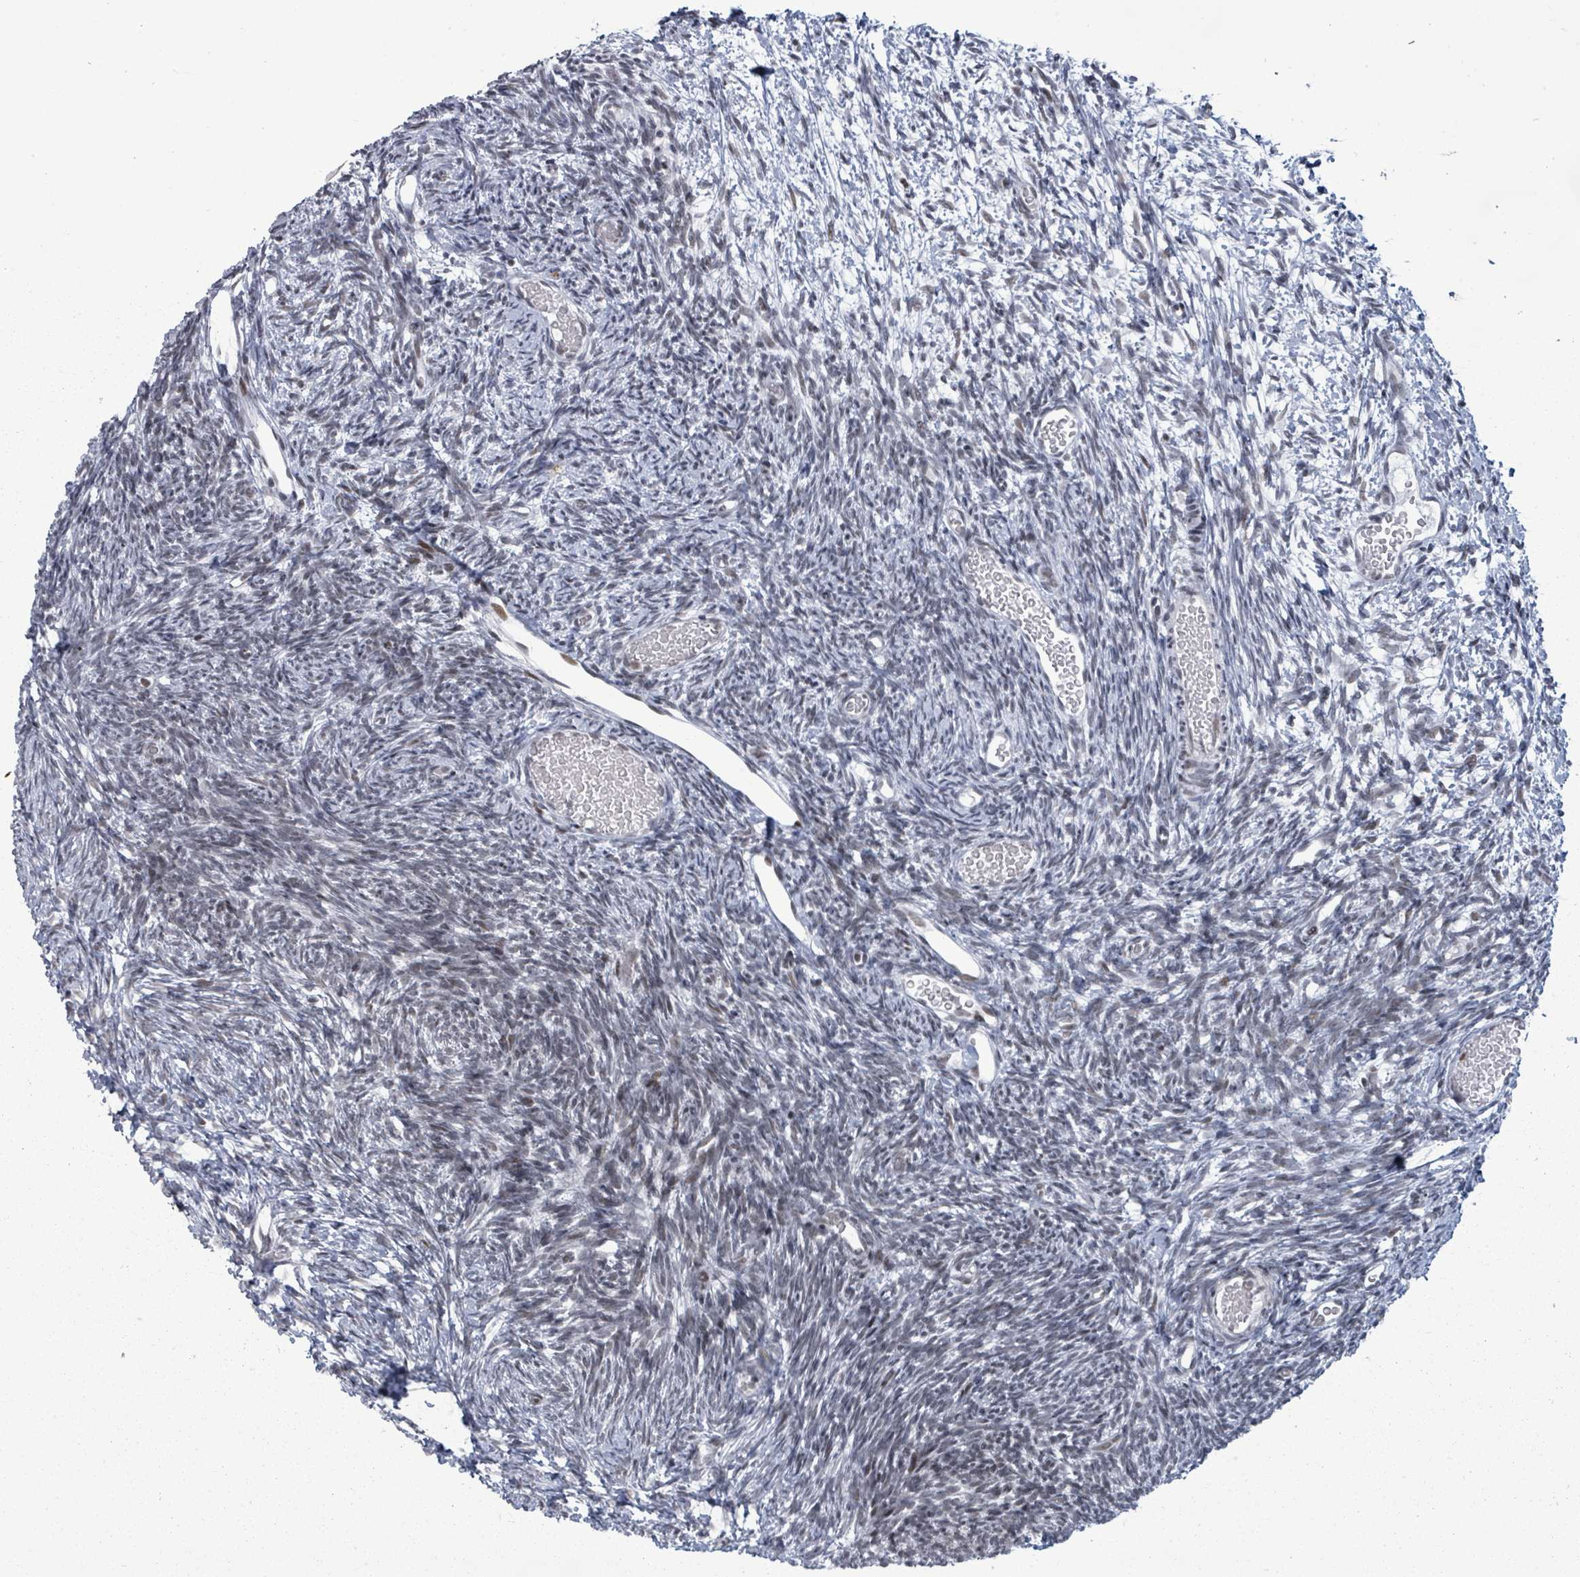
{"staining": {"intensity": "negative", "quantity": "none", "location": "none"}, "tissue": "ovary", "cell_type": "Ovarian stroma cells", "image_type": "normal", "snomed": [{"axis": "morphology", "description": "Normal tissue, NOS"}, {"axis": "topography", "description": "Ovary"}], "caption": "This is a photomicrograph of immunohistochemistry (IHC) staining of normal ovary, which shows no staining in ovarian stroma cells.", "gene": "BIVM", "patient": {"sex": "female", "age": 39}}